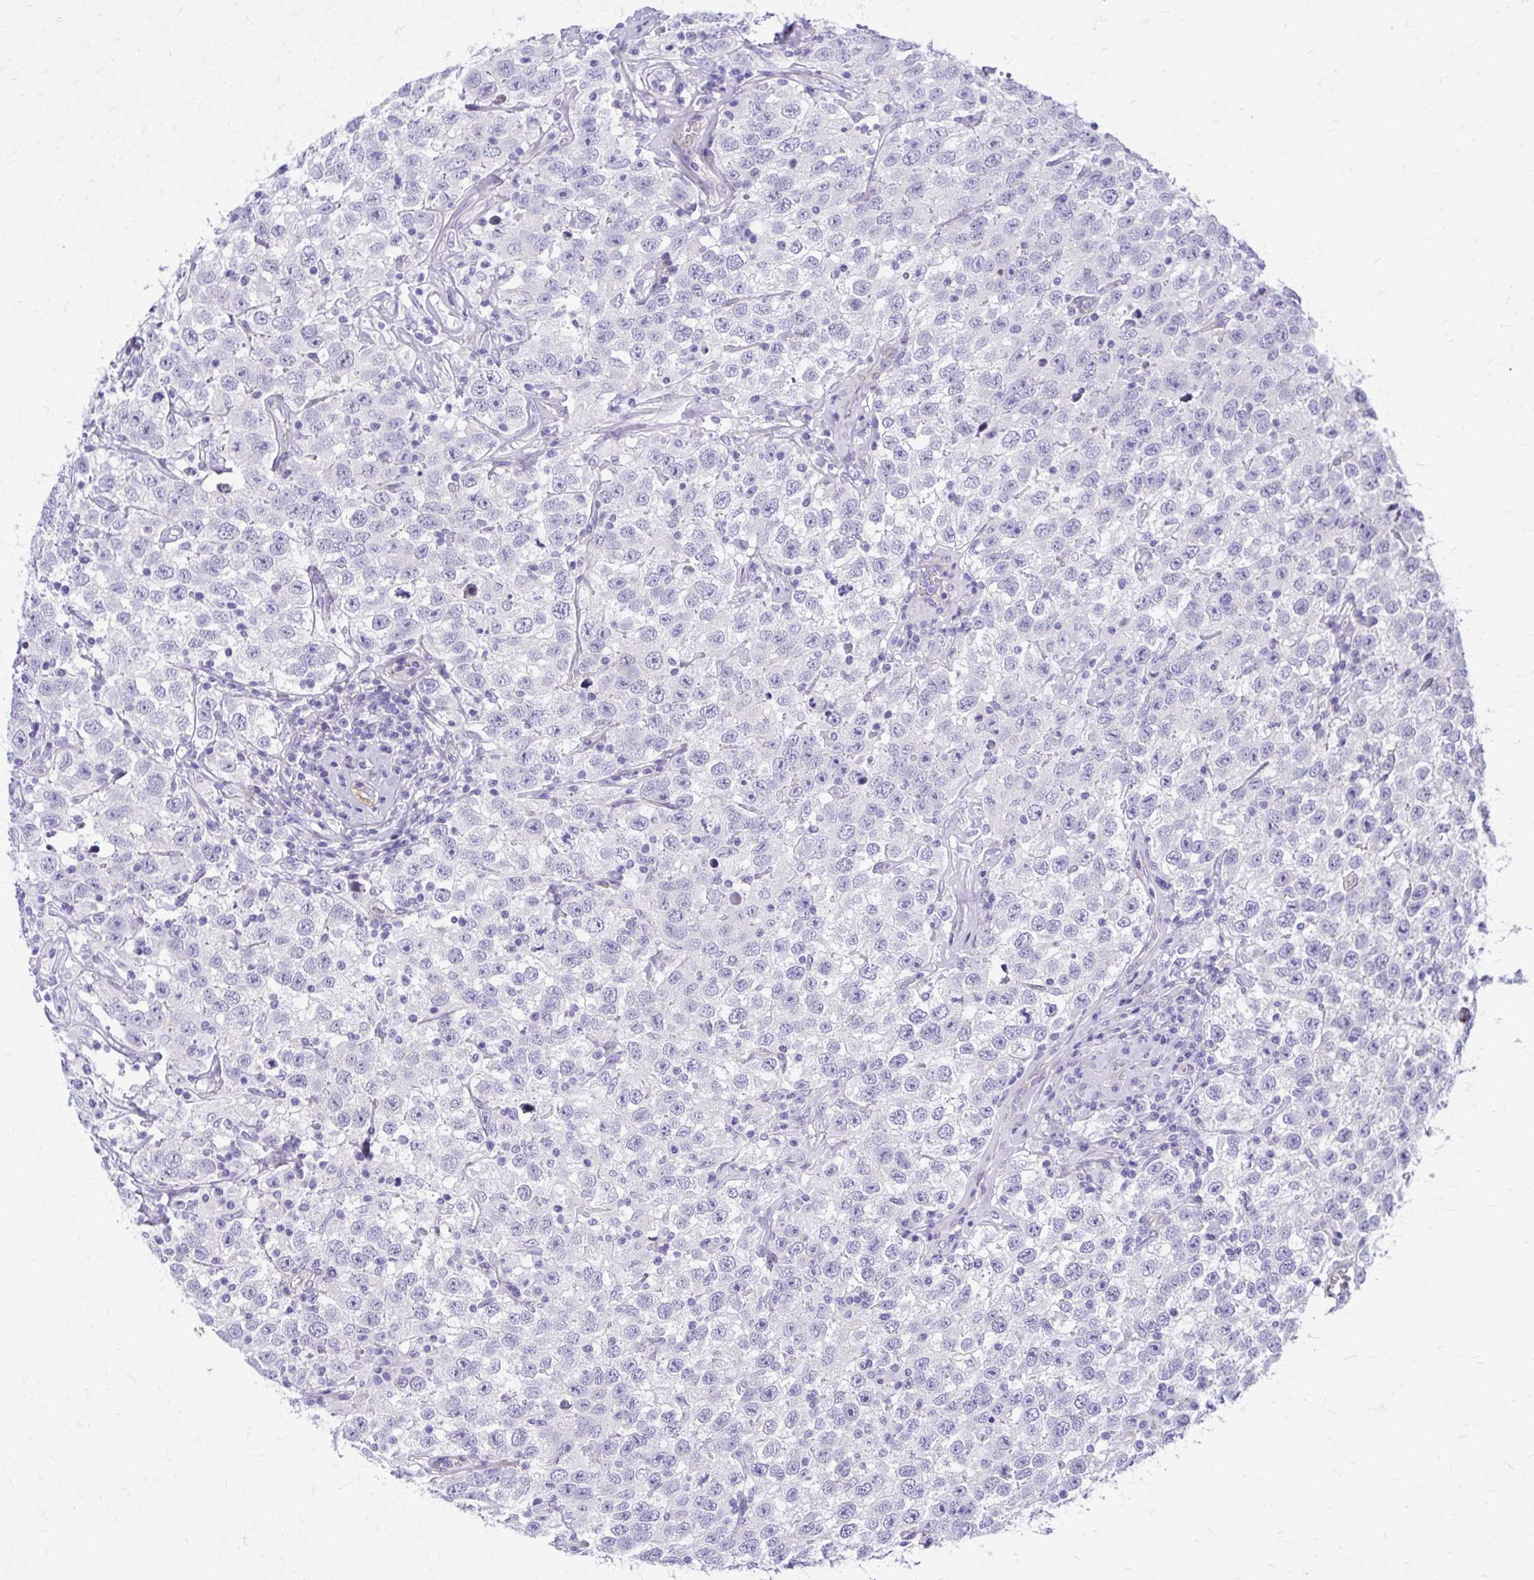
{"staining": {"intensity": "negative", "quantity": "none", "location": "none"}, "tissue": "testis cancer", "cell_type": "Tumor cells", "image_type": "cancer", "snomed": [{"axis": "morphology", "description": "Seminoma, NOS"}, {"axis": "topography", "description": "Testis"}], "caption": "This is an immunohistochemistry (IHC) histopathology image of testis seminoma. There is no expression in tumor cells.", "gene": "ADAMTSL1", "patient": {"sex": "male", "age": 41}}